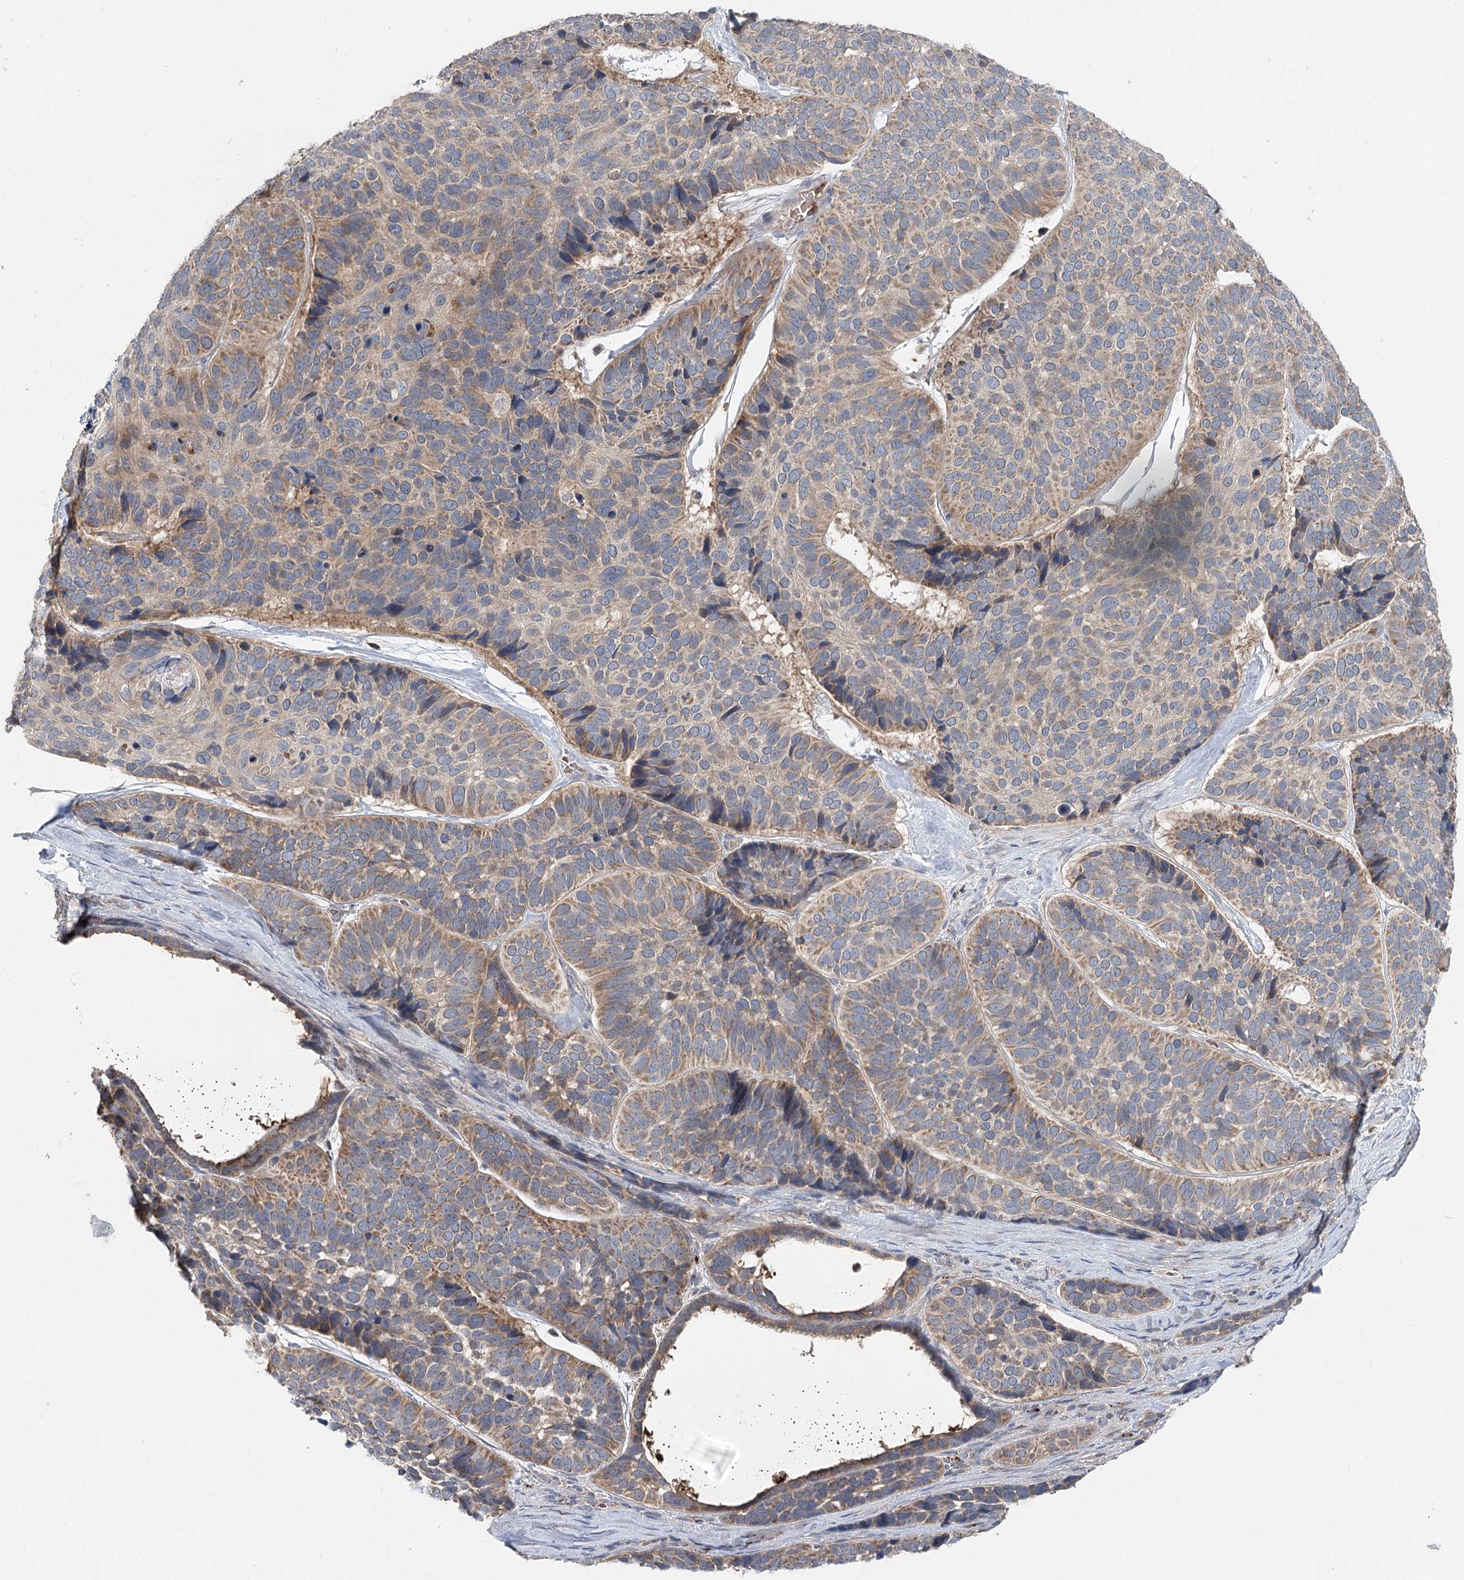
{"staining": {"intensity": "weak", "quantity": "25%-75%", "location": "cytoplasmic/membranous"}, "tissue": "skin cancer", "cell_type": "Tumor cells", "image_type": "cancer", "snomed": [{"axis": "morphology", "description": "Basal cell carcinoma"}, {"axis": "topography", "description": "Skin"}], "caption": "Immunohistochemical staining of skin basal cell carcinoma demonstrates low levels of weak cytoplasmic/membranous protein expression in about 25%-75% of tumor cells.", "gene": "PYROXD2", "patient": {"sex": "male", "age": 62}}